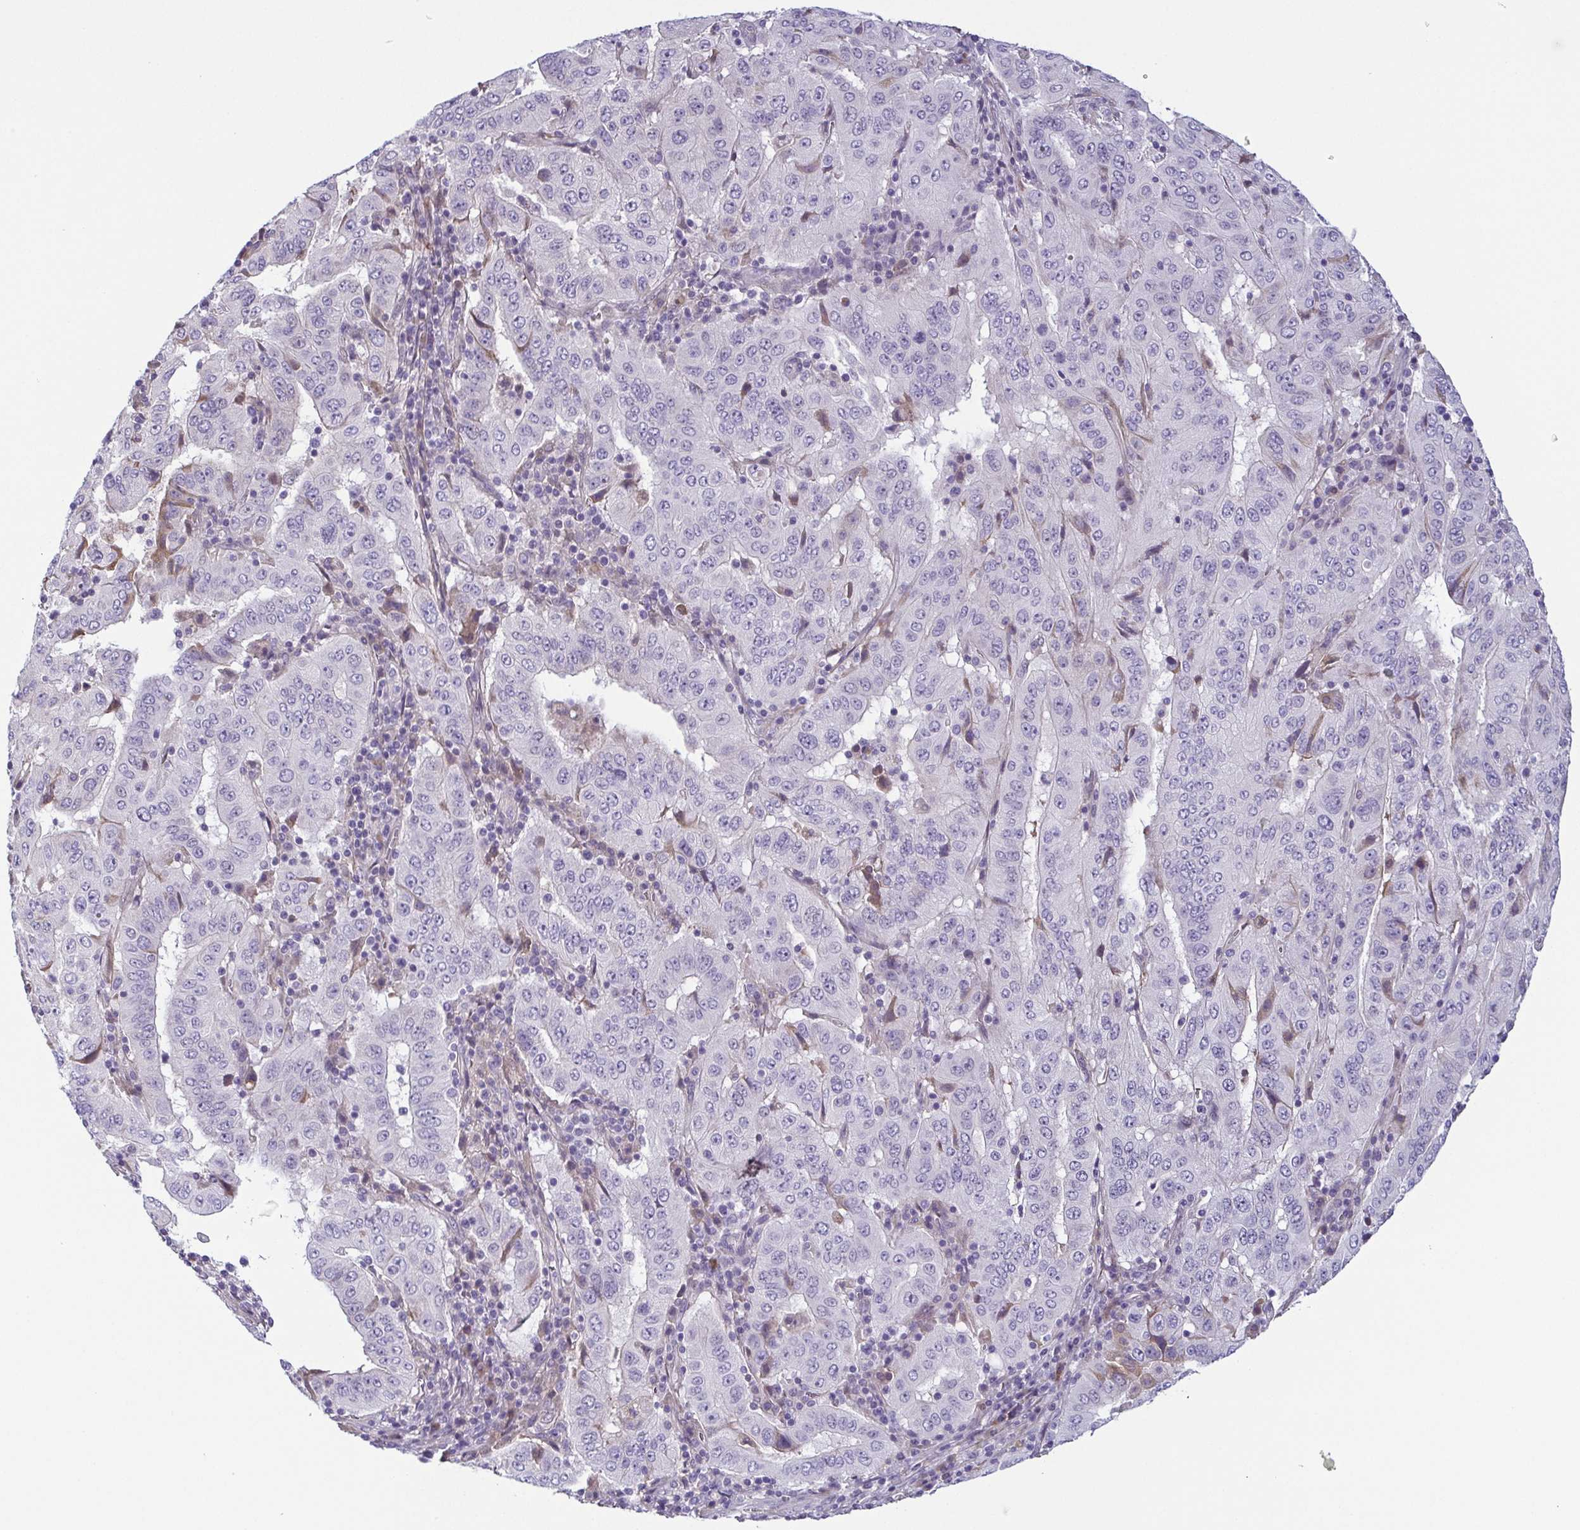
{"staining": {"intensity": "negative", "quantity": "none", "location": "none"}, "tissue": "pancreatic cancer", "cell_type": "Tumor cells", "image_type": "cancer", "snomed": [{"axis": "morphology", "description": "Adenocarcinoma, NOS"}, {"axis": "topography", "description": "Pancreas"}], "caption": "An immunohistochemistry image of adenocarcinoma (pancreatic) is shown. There is no staining in tumor cells of adenocarcinoma (pancreatic).", "gene": "ECM1", "patient": {"sex": "male", "age": 63}}